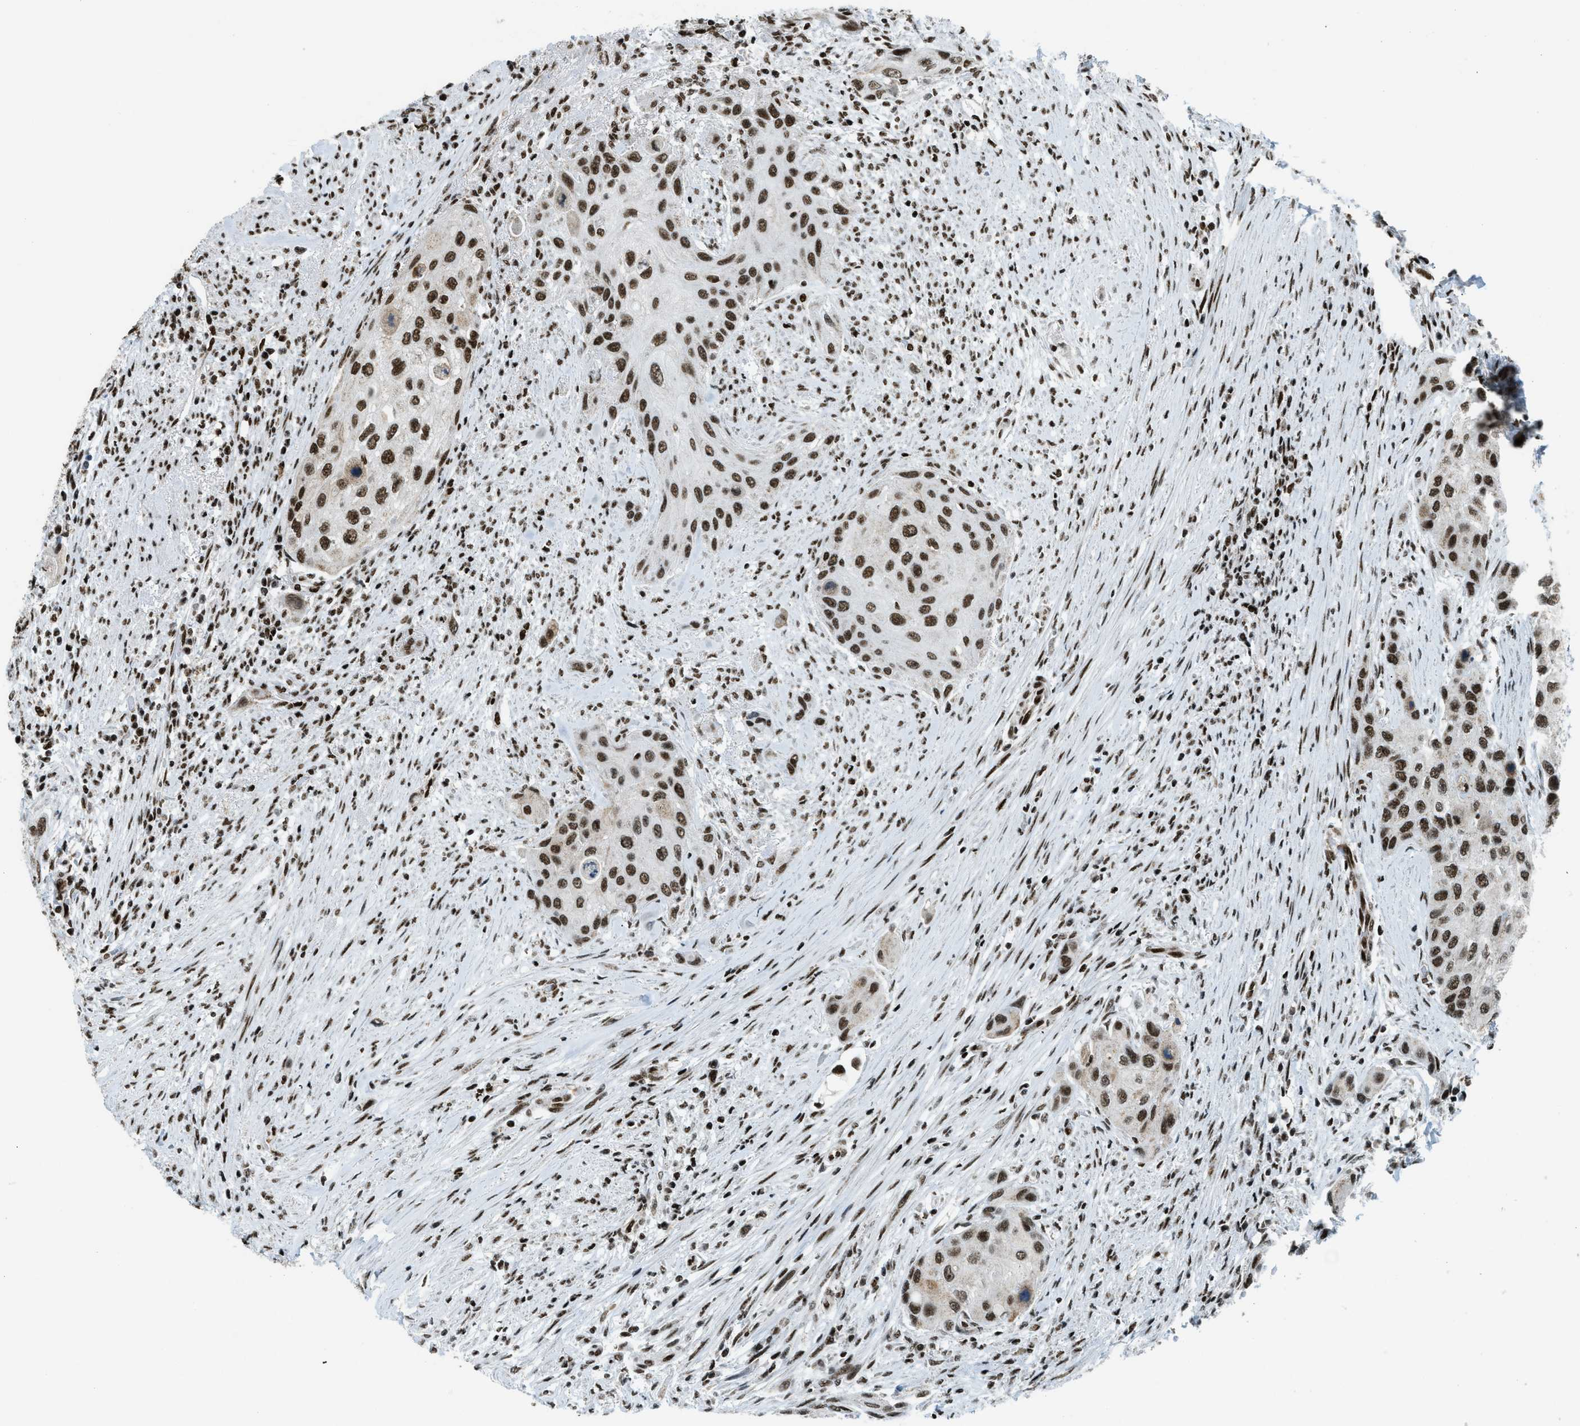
{"staining": {"intensity": "strong", "quantity": ">75%", "location": "nuclear"}, "tissue": "urothelial cancer", "cell_type": "Tumor cells", "image_type": "cancer", "snomed": [{"axis": "morphology", "description": "Urothelial carcinoma, High grade"}, {"axis": "topography", "description": "Urinary bladder"}], "caption": "This is a histology image of immunohistochemistry staining of urothelial carcinoma (high-grade), which shows strong positivity in the nuclear of tumor cells.", "gene": "GABPB1", "patient": {"sex": "female", "age": 56}}